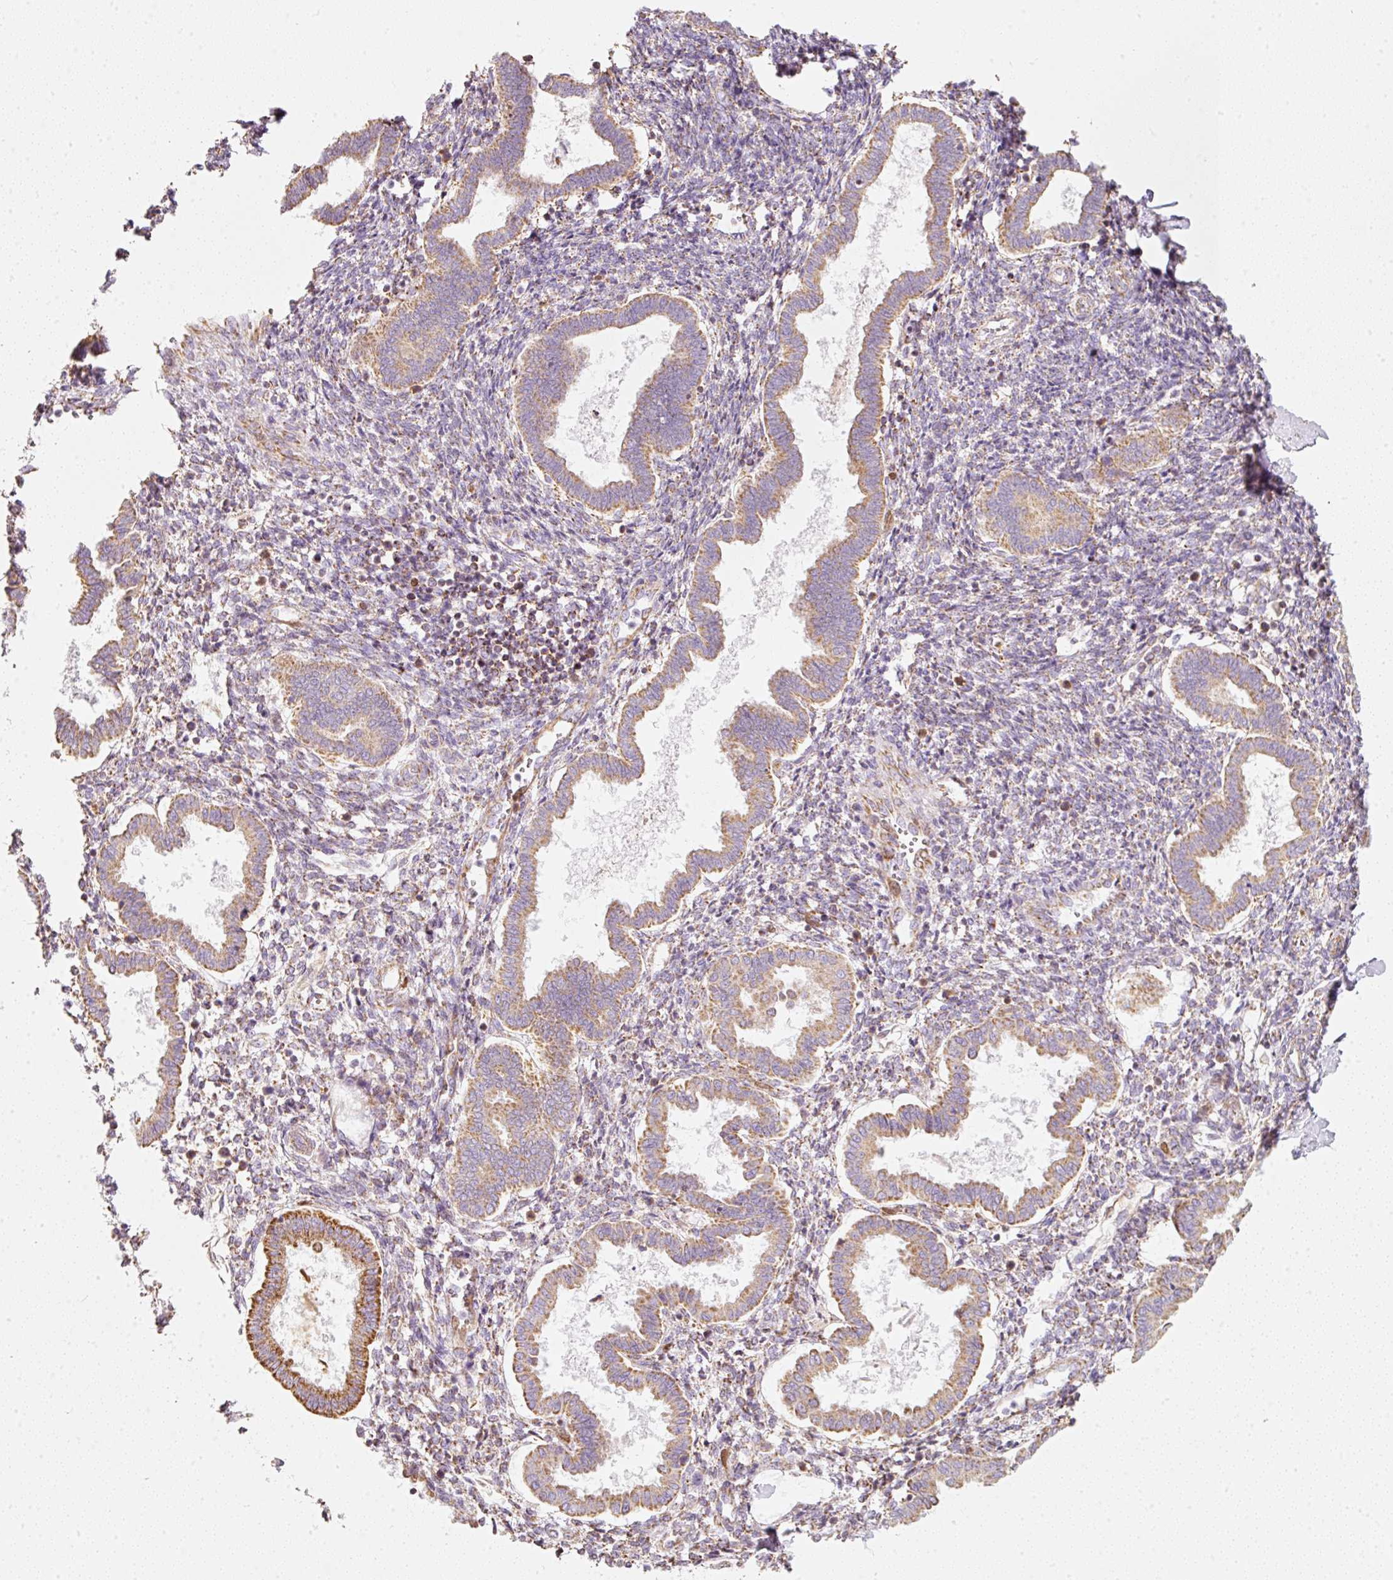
{"staining": {"intensity": "moderate", "quantity": "<25%", "location": "cytoplasmic/membranous,nuclear"}, "tissue": "endometrium", "cell_type": "Cells in endometrial stroma", "image_type": "normal", "snomed": [{"axis": "morphology", "description": "Normal tissue, NOS"}, {"axis": "topography", "description": "Endometrium"}], "caption": "Endometrium was stained to show a protein in brown. There is low levels of moderate cytoplasmic/membranous,nuclear positivity in about <25% of cells in endometrial stroma. Nuclei are stained in blue.", "gene": "DUT", "patient": {"sex": "female", "age": 24}}